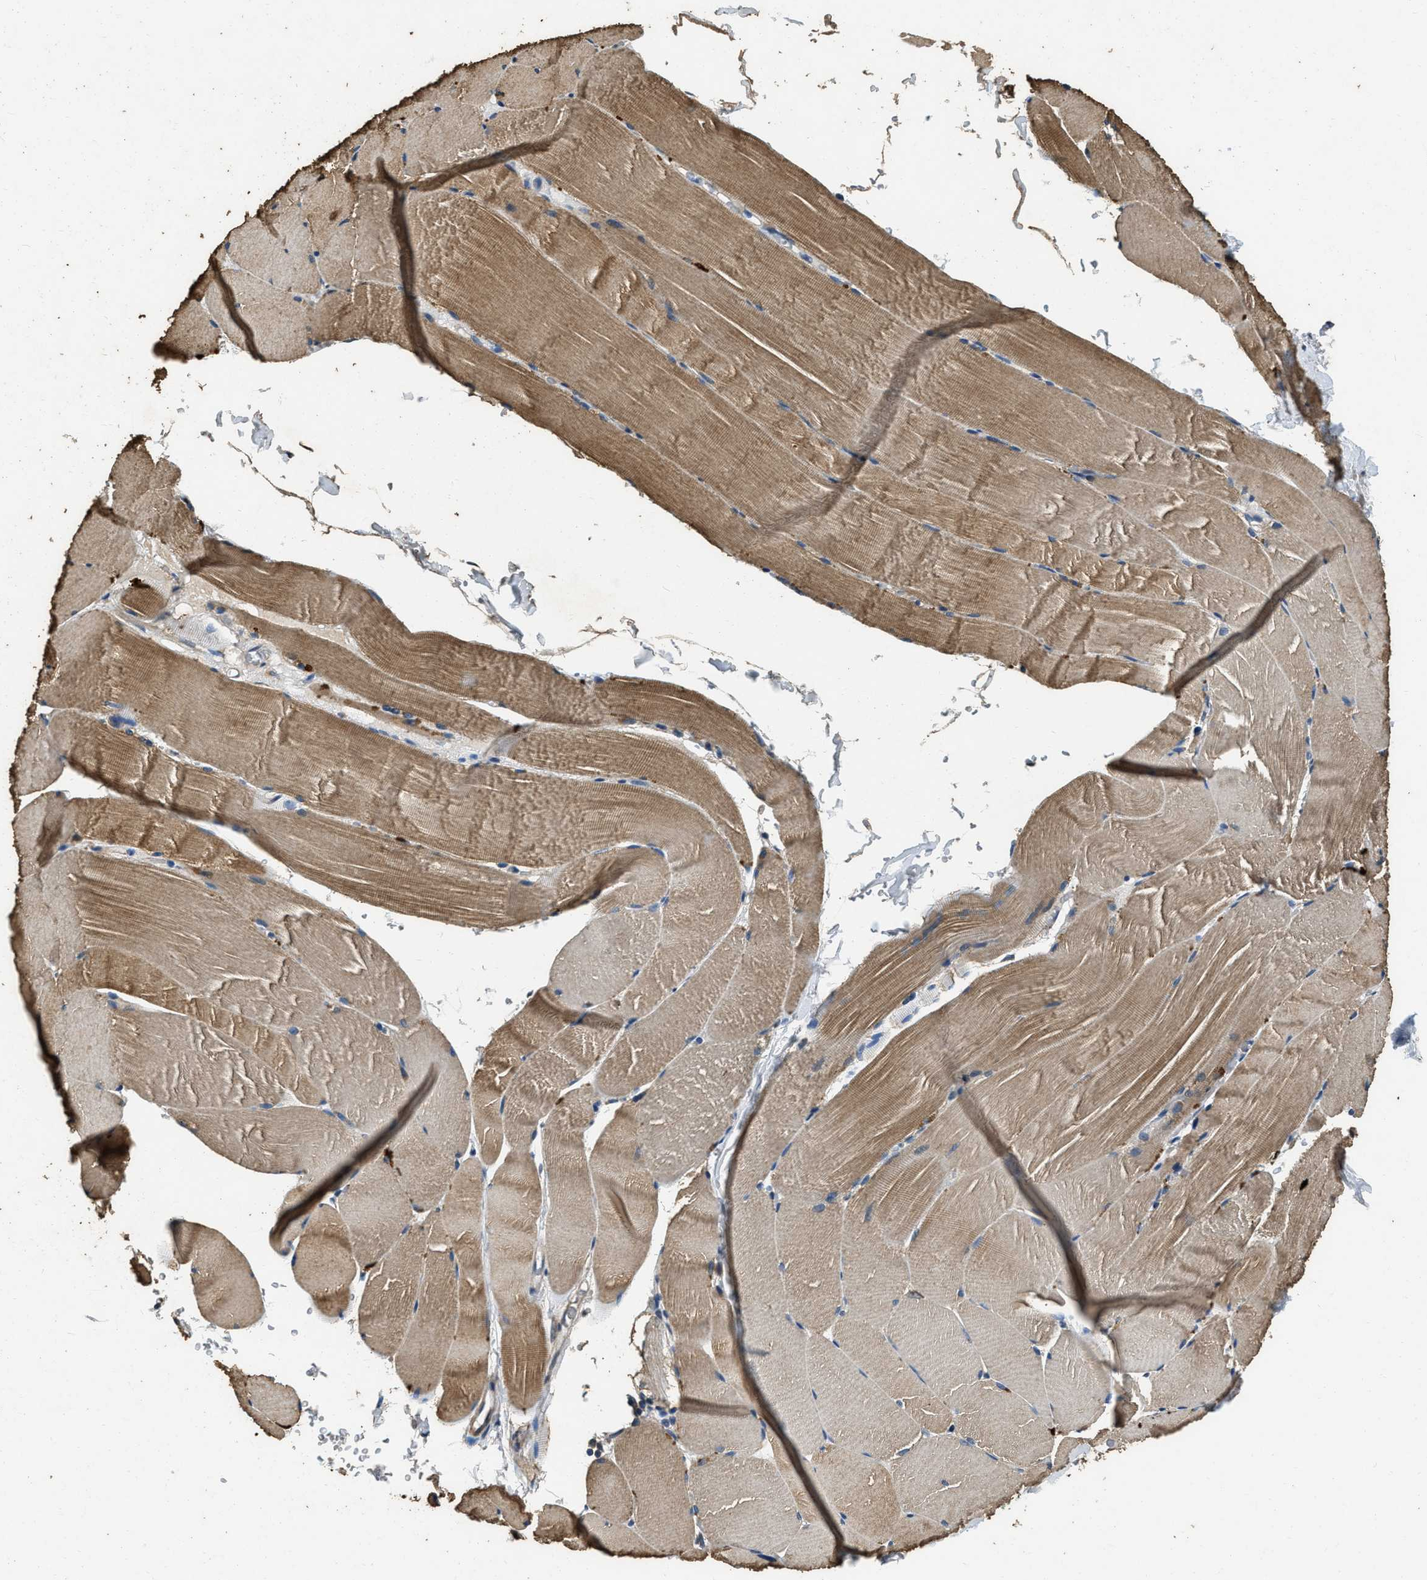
{"staining": {"intensity": "moderate", "quantity": ">75%", "location": "cytoplasmic/membranous"}, "tissue": "skeletal muscle", "cell_type": "Myocytes", "image_type": "normal", "snomed": [{"axis": "morphology", "description": "Normal tissue, NOS"}, {"axis": "topography", "description": "Skin"}, {"axis": "topography", "description": "Skeletal muscle"}], "caption": "Approximately >75% of myocytes in unremarkable skeletal muscle display moderate cytoplasmic/membranous protein expression as visualized by brown immunohistochemical staining.", "gene": "MIB1", "patient": {"sex": "male", "age": 83}}